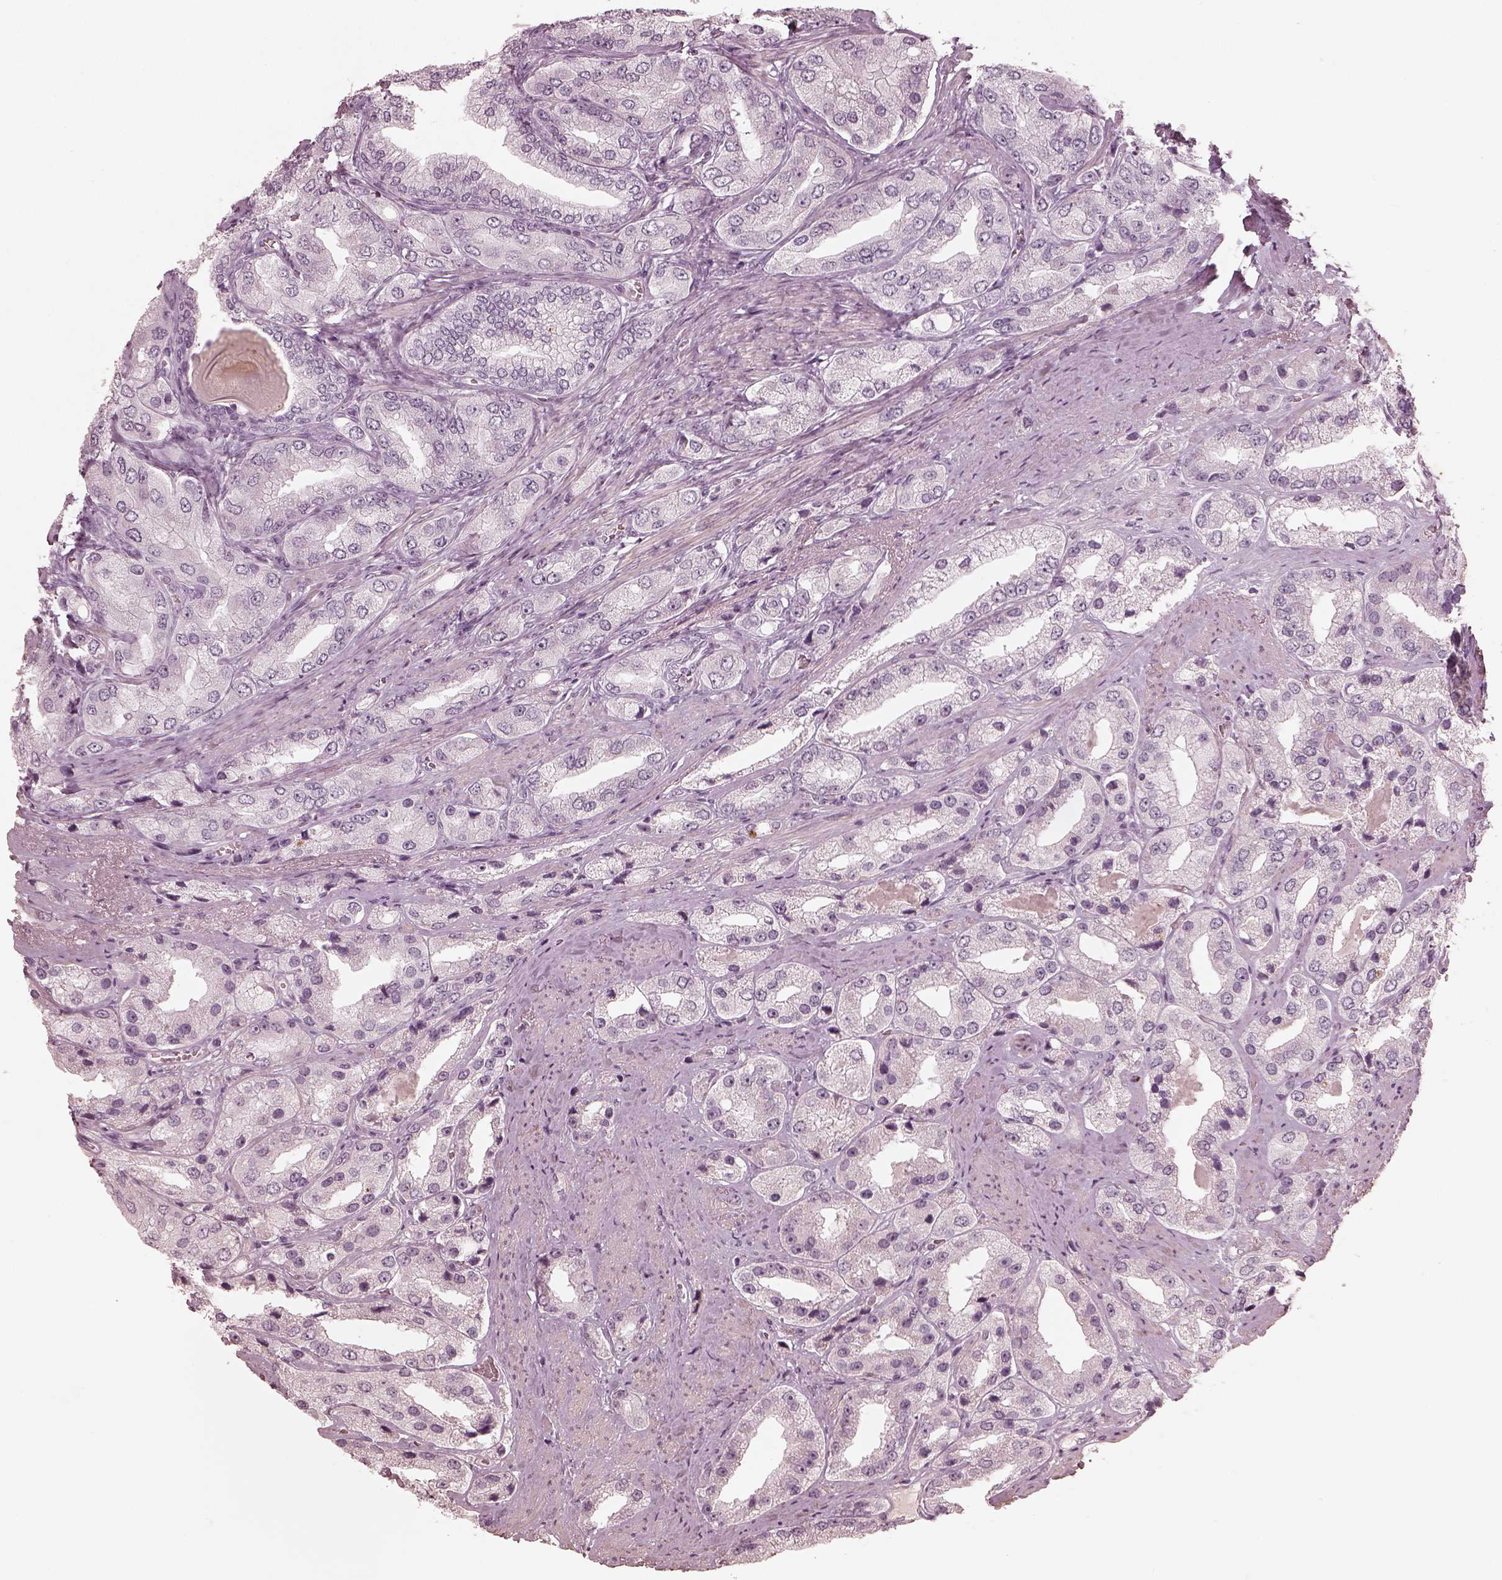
{"staining": {"intensity": "negative", "quantity": "none", "location": "none"}, "tissue": "prostate cancer", "cell_type": "Tumor cells", "image_type": "cancer", "snomed": [{"axis": "morphology", "description": "Adenocarcinoma, Low grade"}, {"axis": "topography", "description": "Prostate"}], "caption": "Immunohistochemical staining of human adenocarcinoma (low-grade) (prostate) displays no significant positivity in tumor cells.", "gene": "ADRB3", "patient": {"sex": "male", "age": 69}}